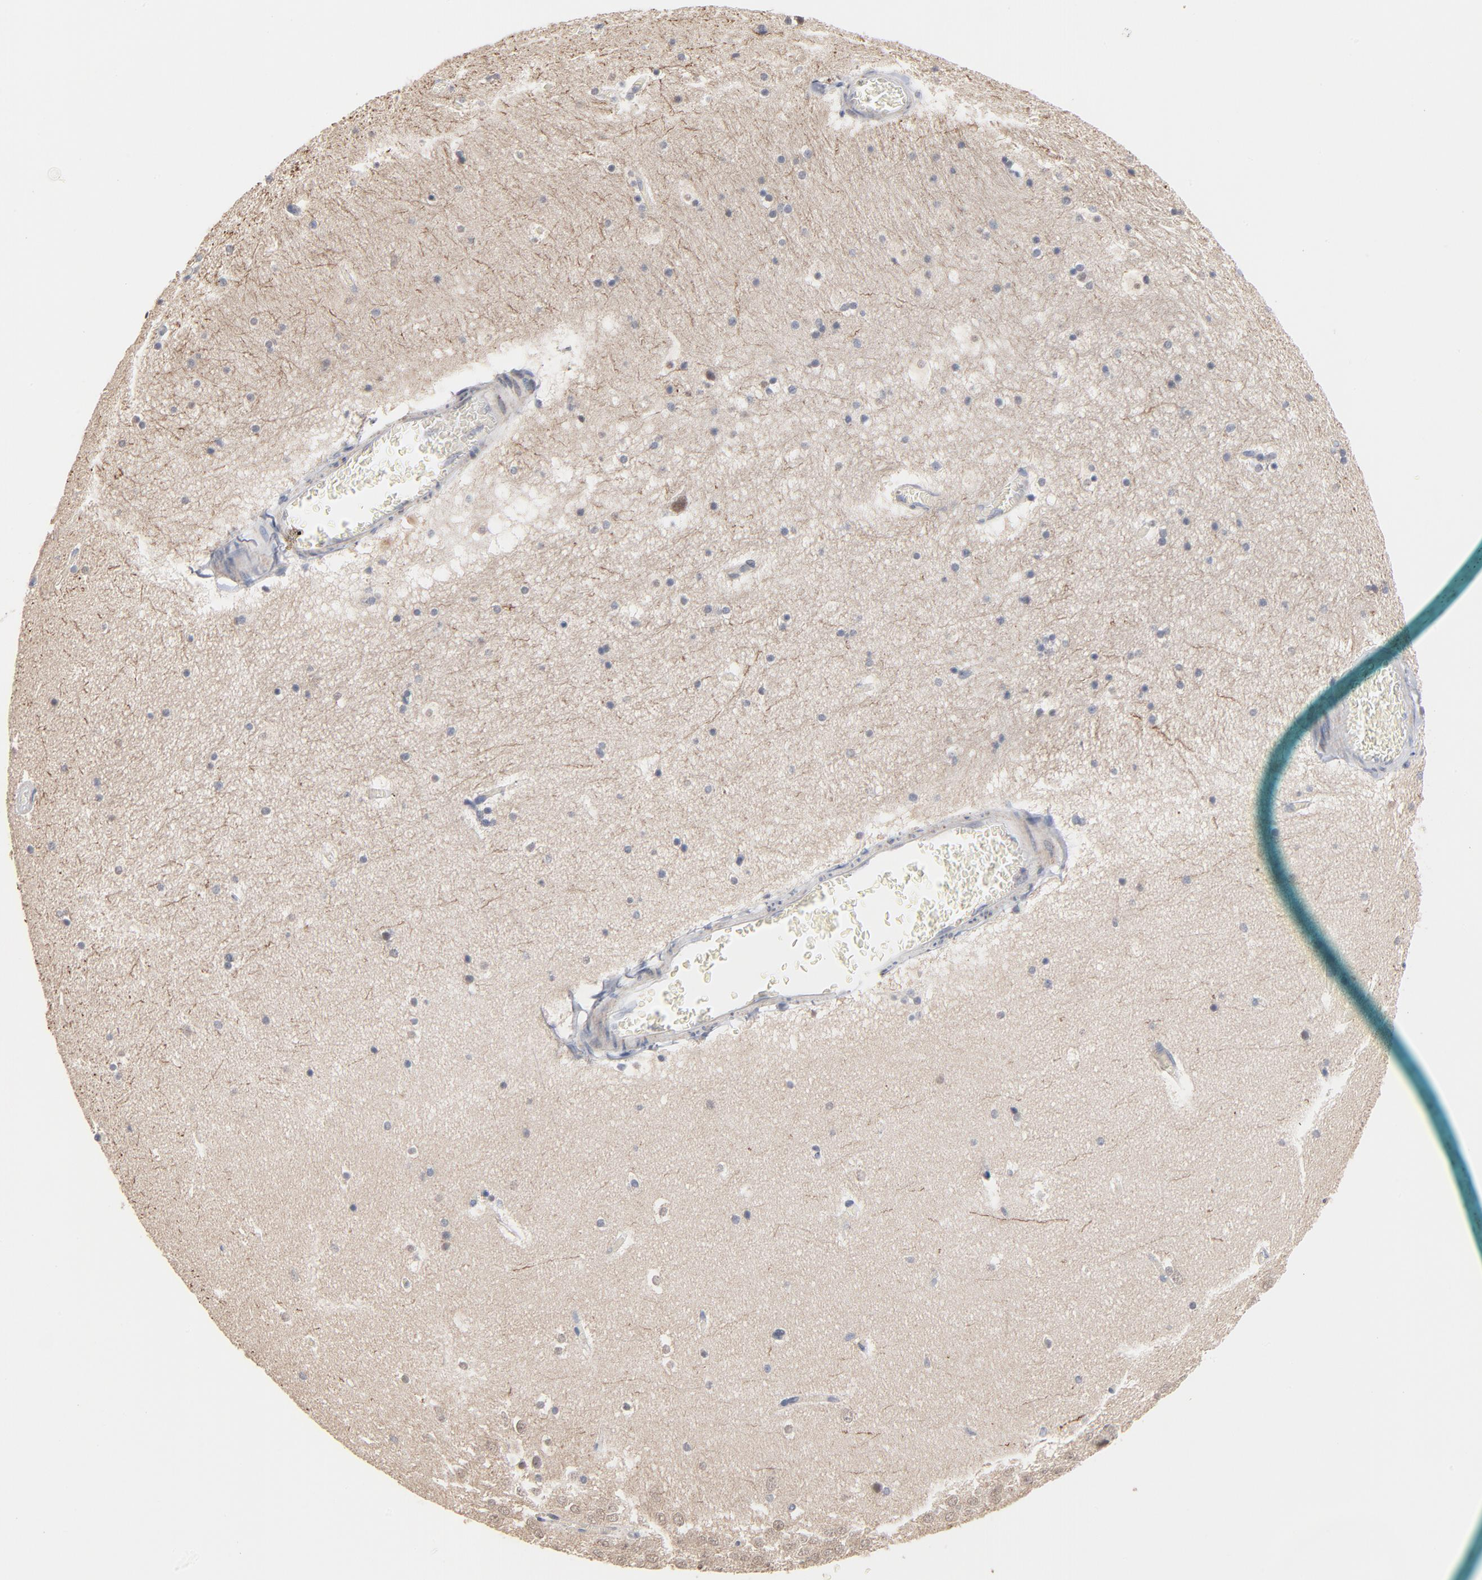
{"staining": {"intensity": "moderate", "quantity": ">75%", "location": "cytoplasmic/membranous"}, "tissue": "hippocampus", "cell_type": "Glial cells", "image_type": "normal", "snomed": [{"axis": "morphology", "description": "Normal tissue, NOS"}, {"axis": "topography", "description": "Hippocampus"}], "caption": "Immunohistochemical staining of normal hippocampus shows >75% levels of moderate cytoplasmic/membranous protein expression in approximately >75% of glial cells.", "gene": "MSL2", "patient": {"sex": "male", "age": 45}}